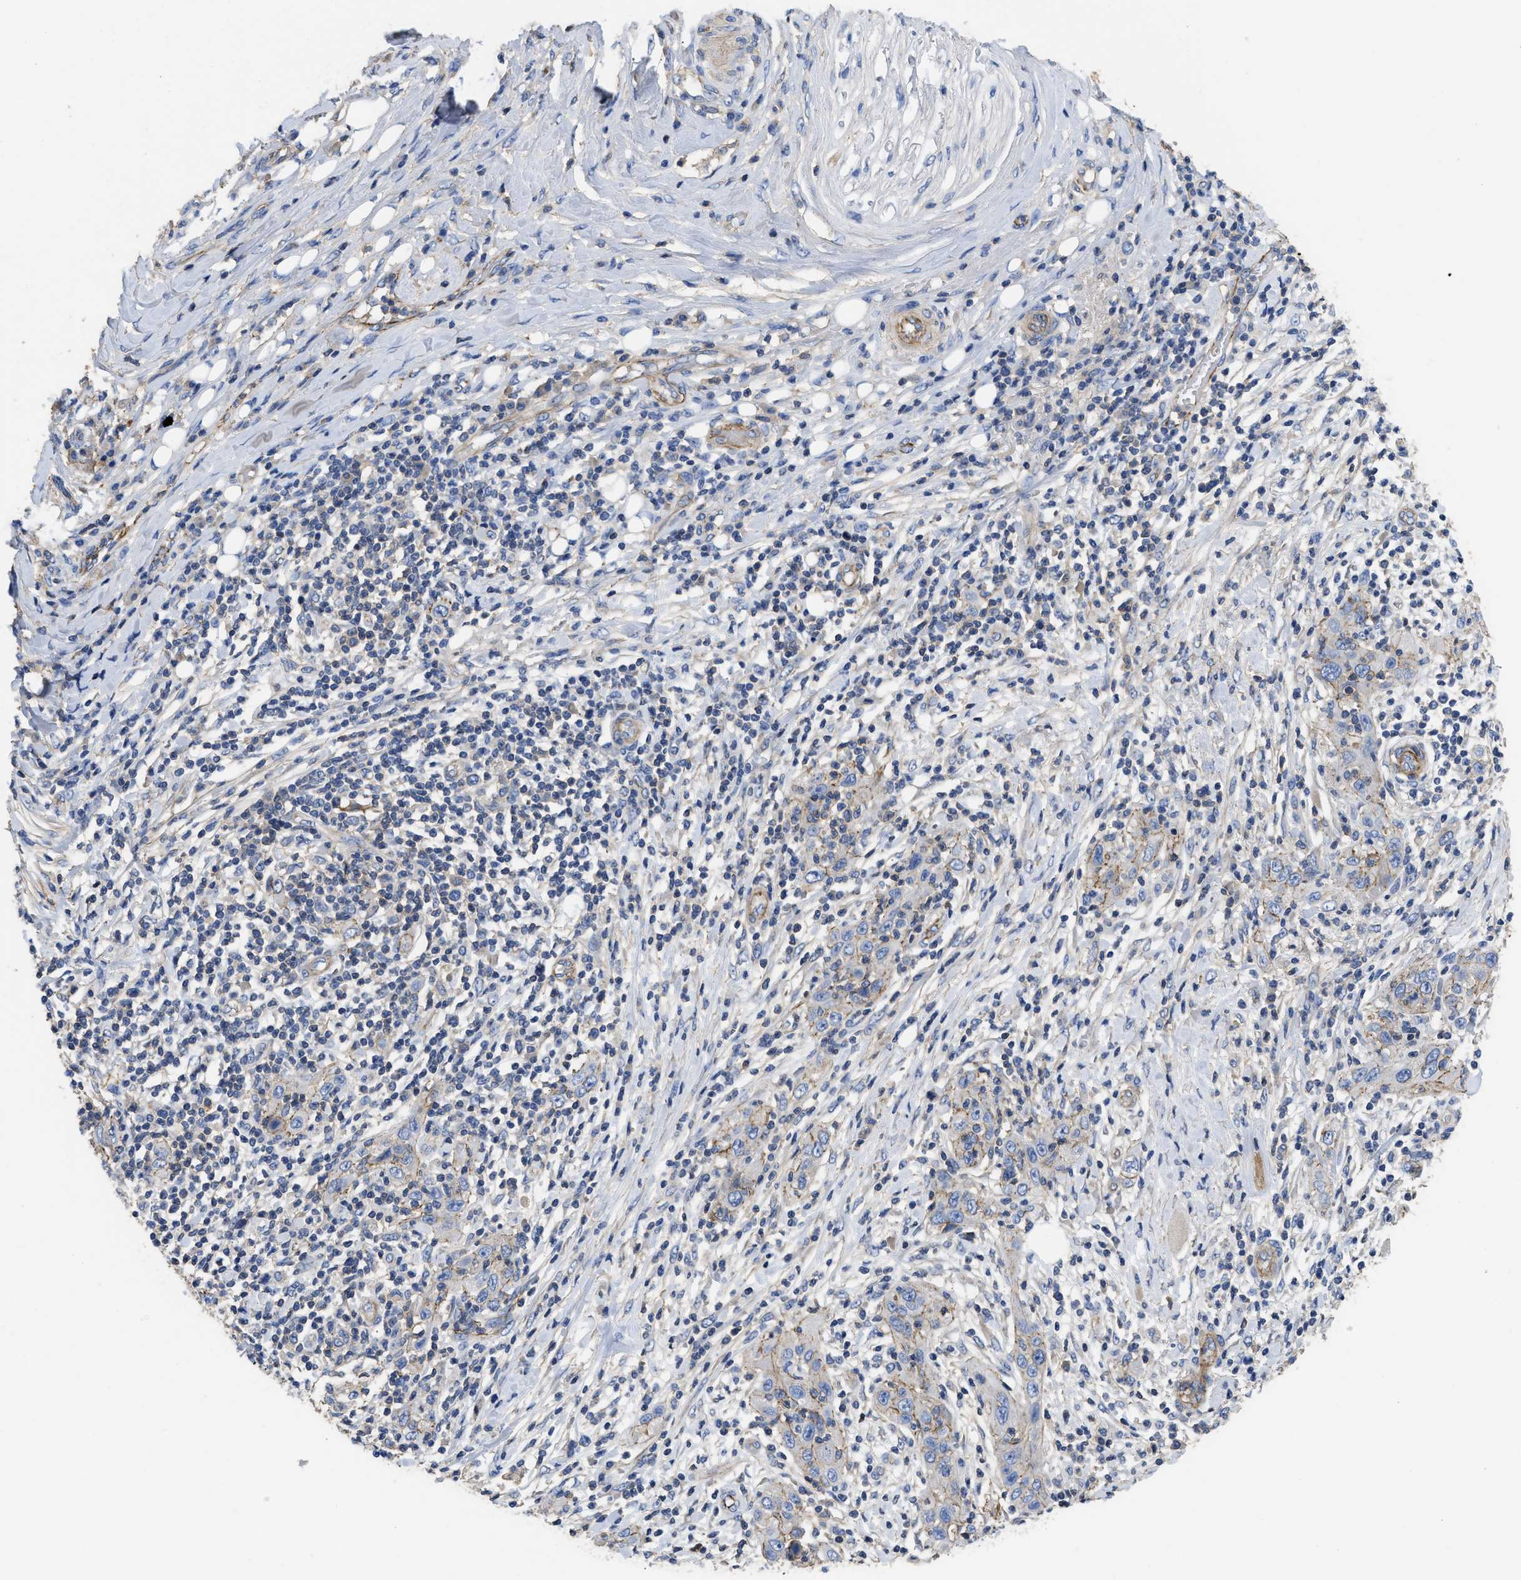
{"staining": {"intensity": "negative", "quantity": "none", "location": "none"}, "tissue": "skin cancer", "cell_type": "Tumor cells", "image_type": "cancer", "snomed": [{"axis": "morphology", "description": "Squamous cell carcinoma, NOS"}, {"axis": "topography", "description": "Skin"}], "caption": "High power microscopy micrograph of an IHC micrograph of skin cancer (squamous cell carcinoma), revealing no significant positivity in tumor cells.", "gene": "USP4", "patient": {"sex": "female", "age": 88}}